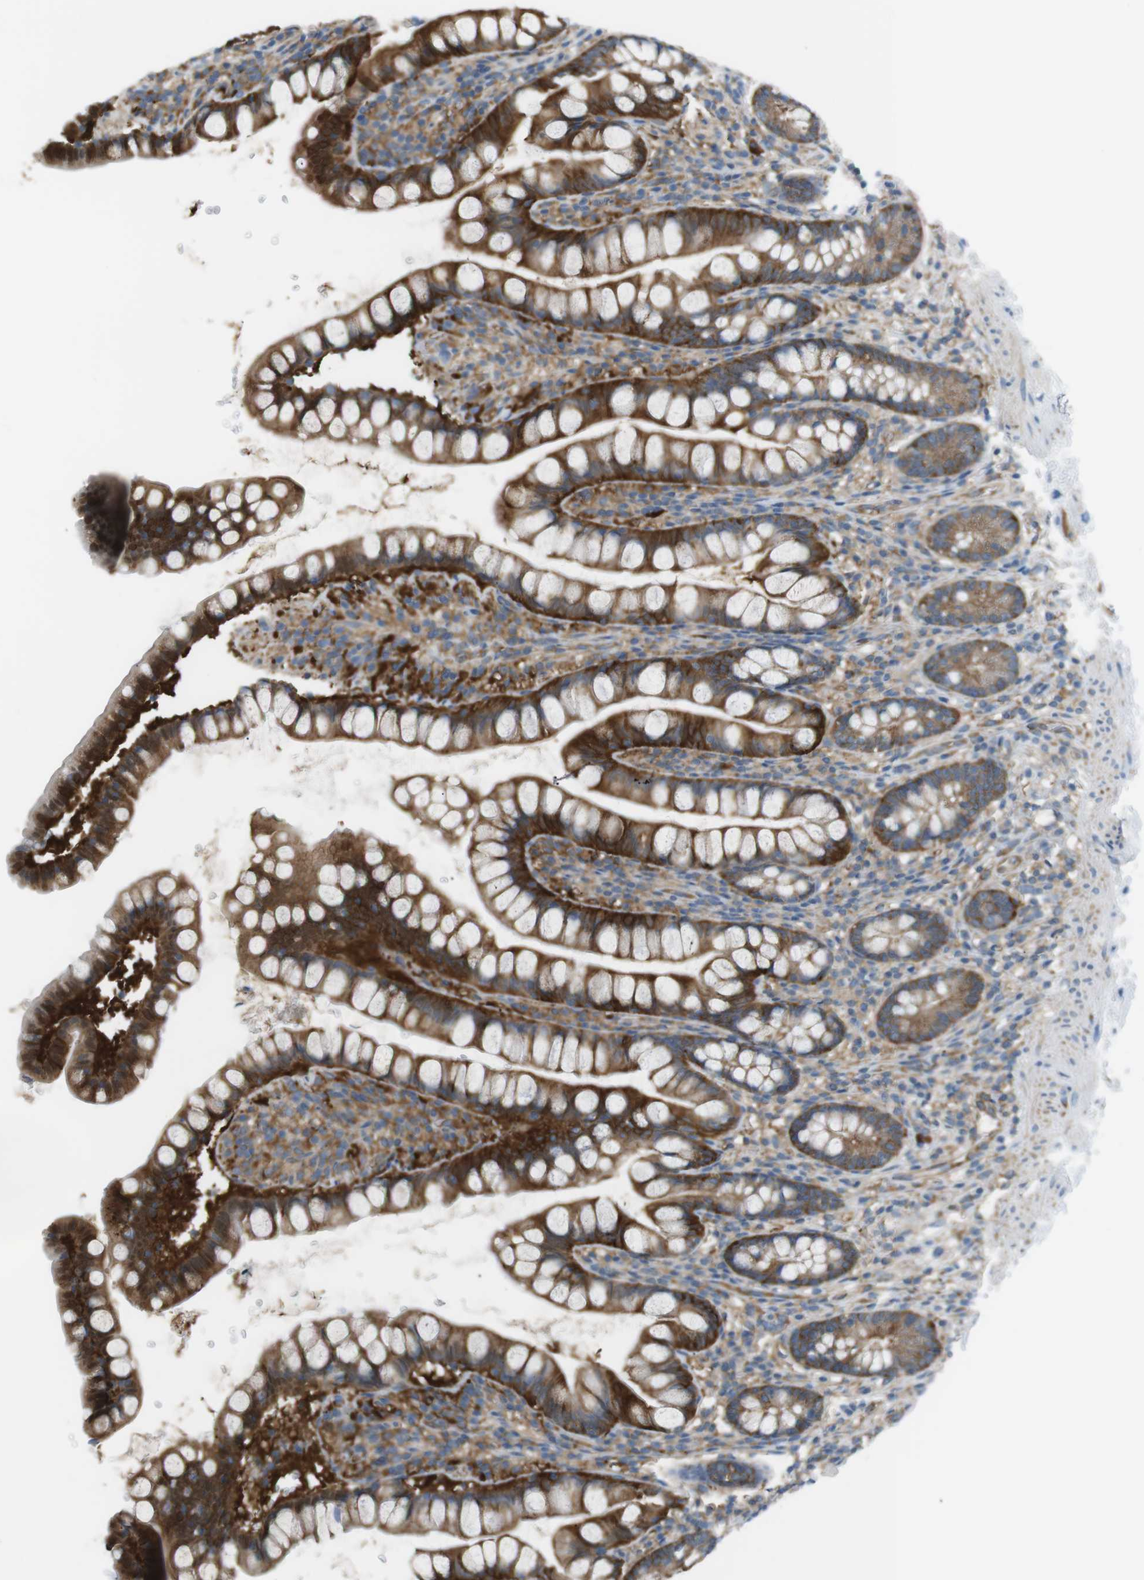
{"staining": {"intensity": "strong", "quantity": ">75%", "location": "cytoplasmic/membranous"}, "tissue": "small intestine", "cell_type": "Glandular cells", "image_type": "normal", "snomed": [{"axis": "morphology", "description": "Normal tissue, NOS"}, {"axis": "topography", "description": "Small intestine"}], "caption": "Immunohistochemical staining of benign small intestine reveals >75% levels of strong cytoplasmic/membranous protein positivity in about >75% of glandular cells.", "gene": "PEPD", "patient": {"sex": "female", "age": 84}}